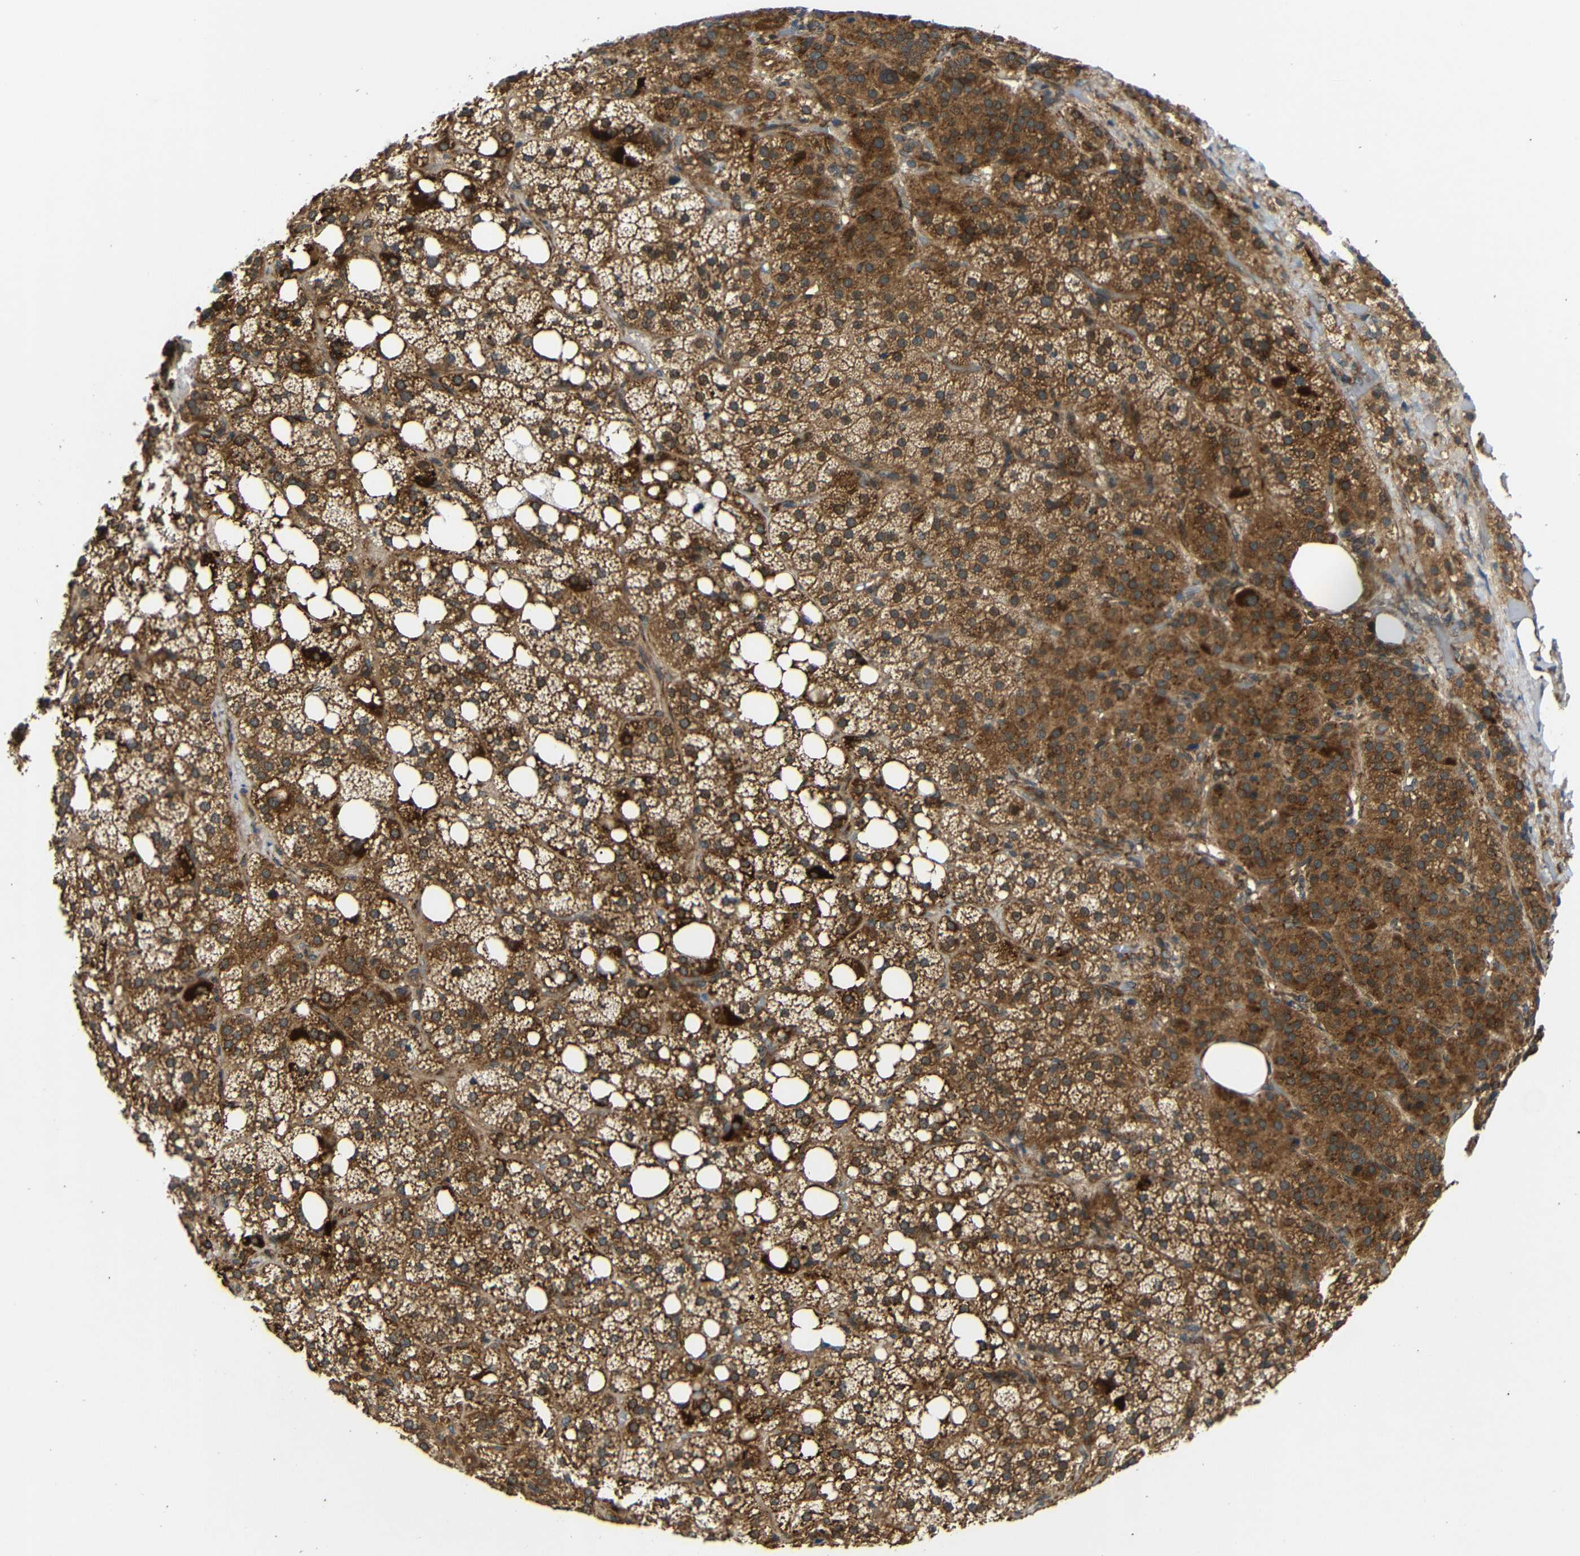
{"staining": {"intensity": "strong", "quantity": ">75%", "location": "cytoplasmic/membranous"}, "tissue": "adrenal gland", "cell_type": "Glandular cells", "image_type": "normal", "snomed": [{"axis": "morphology", "description": "Normal tissue, NOS"}, {"axis": "topography", "description": "Adrenal gland"}], "caption": "An image of human adrenal gland stained for a protein exhibits strong cytoplasmic/membranous brown staining in glandular cells. The protein of interest is stained brown, and the nuclei are stained in blue (DAB IHC with brightfield microscopy, high magnification).", "gene": "KANK4", "patient": {"sex": "female", "age": 59}}